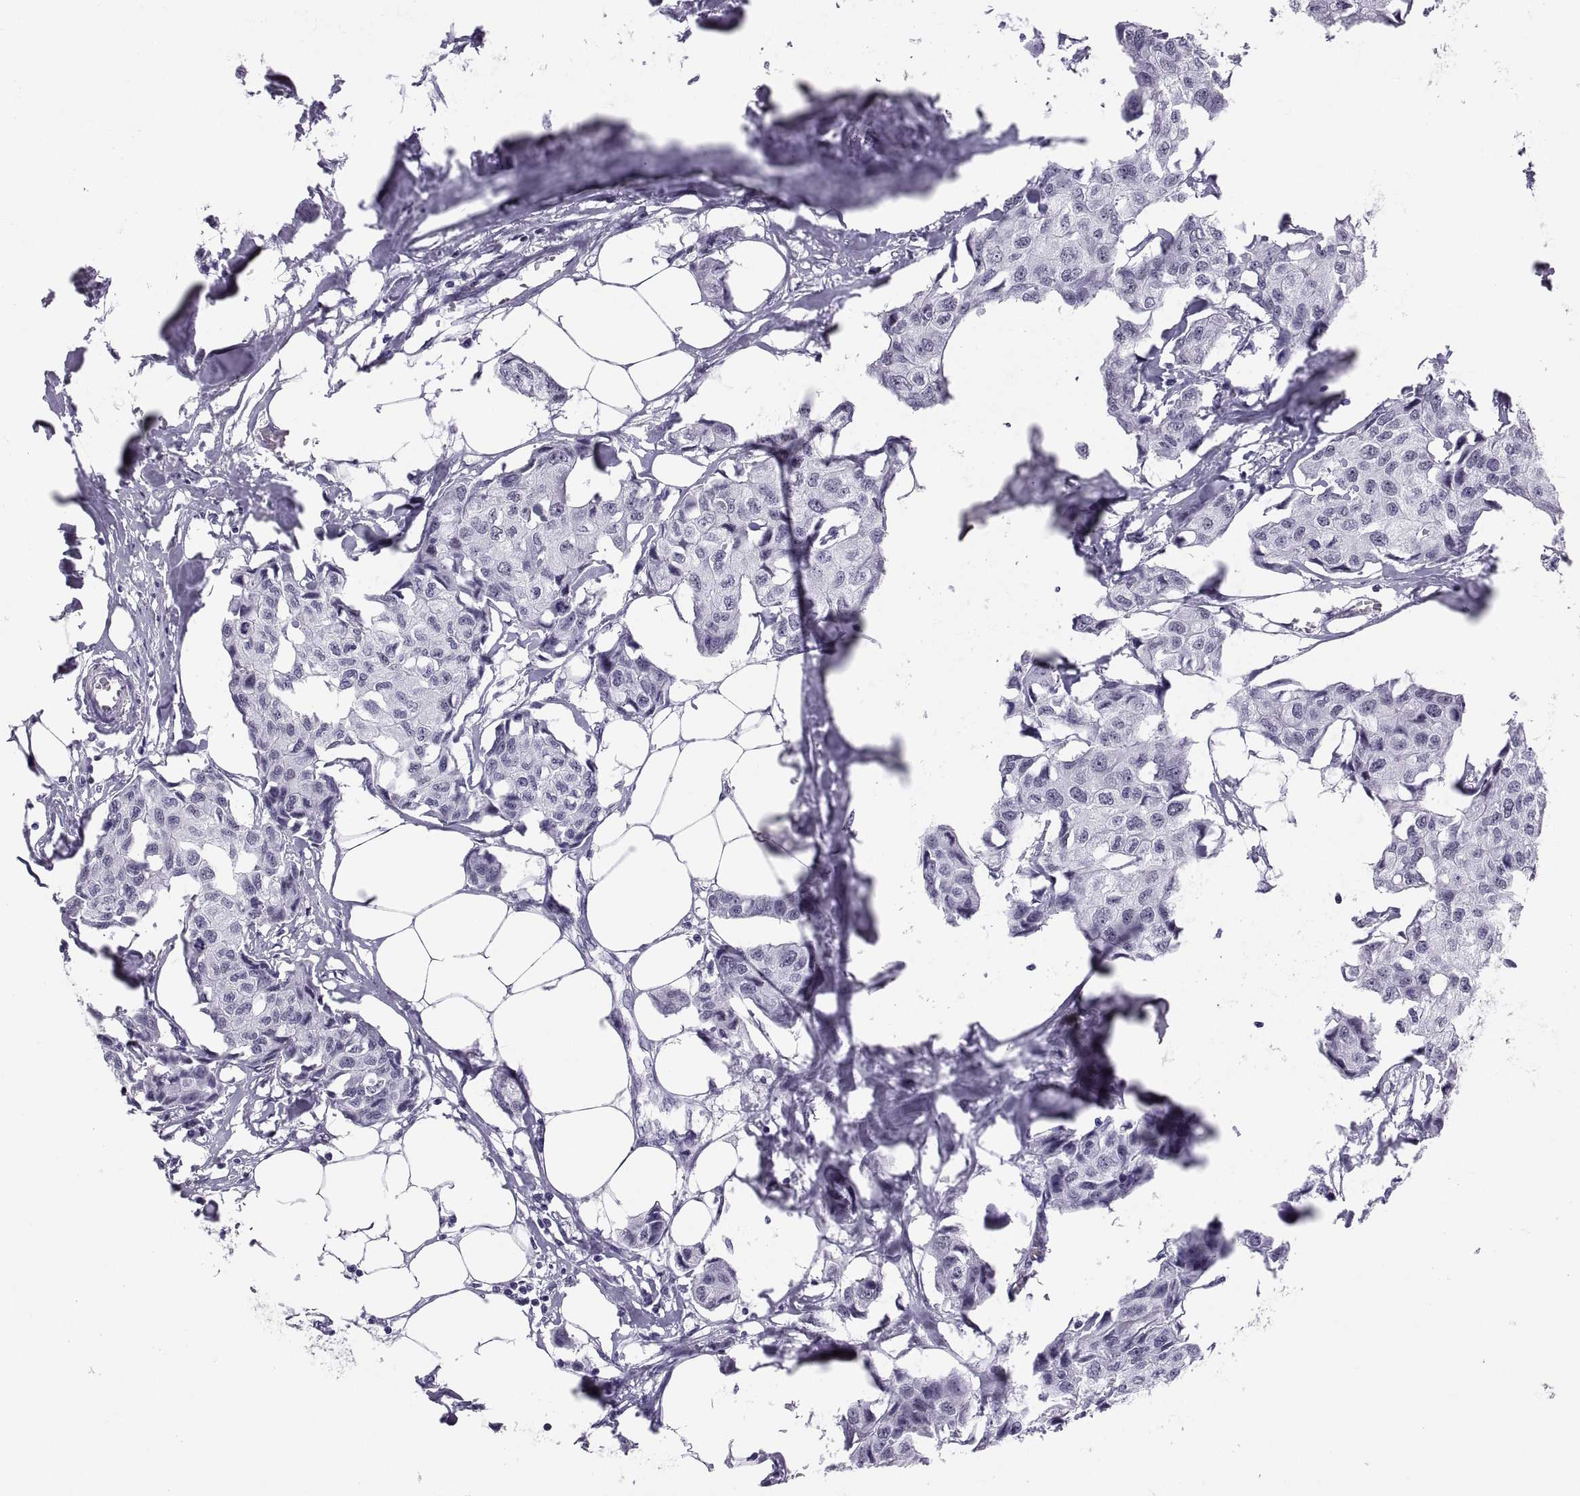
{"staining": {"intensity": "negative", "quantity": "none", "location": "none"}, "tissue": "breast cancer", "cell_type": "Tumor cells", "image_type": "cancer", "snomed": [{"axis": "morphology", "description": "Duct carcinoma"}, {"axis": "topography", "description": "Breast"}], "caption": "IHC histopathology image of neoplastic tissue: breast intraductal carcinoma stained with DAB (3,3'-diaminobenzidine) exhibits no significant protein staining in tumor cells.", "gene": "NEUROD6", "patient": {"sex": "female", "age": 80}}